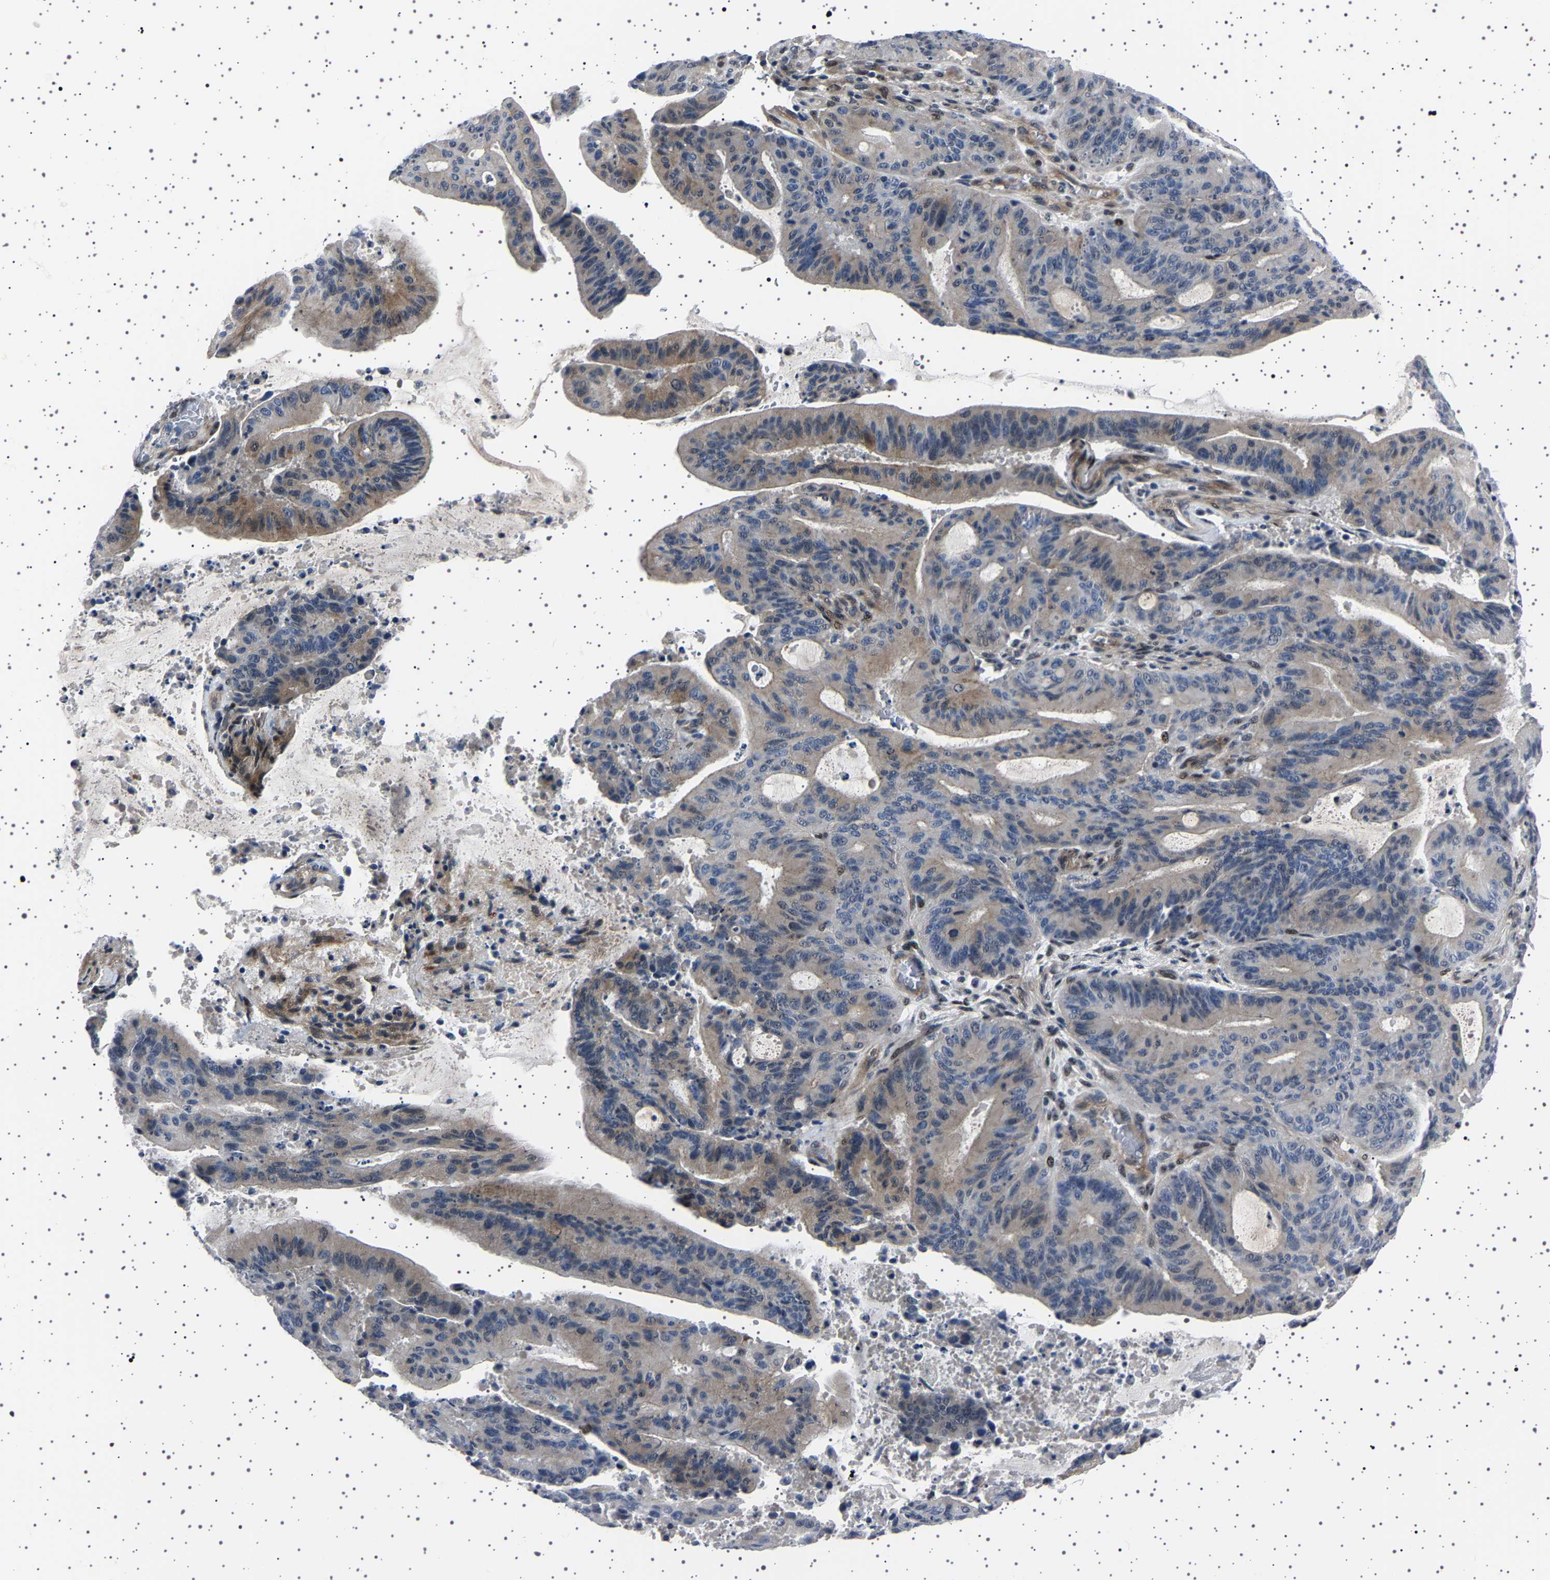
{"staining": {"intensity": "weak", "quantity": "25%-75%", "location": "cytoplasmic/membranous"}, "tissue": "liver cancer", "cell_type": "Tumor cells", "image_type": "cancer", "snomed": [{"axis": "morphology", "description": "Normal tissue, NOS"}, {"axis": "morphology", "description": "Cholangiocarcinoma"}, {"axis": "topography", "description": "Liver"}, {"axis": "topography", "description": "Peripheral nerve tissue"}], "caption": "This photomicrograph reveals IHC staining of liver cancer, with low weak cytoplasmic/membranous staining in about 25%-75% of tumor cells.", "gene": "PAK5", "patient": {"sex": "female", "age": 73}}